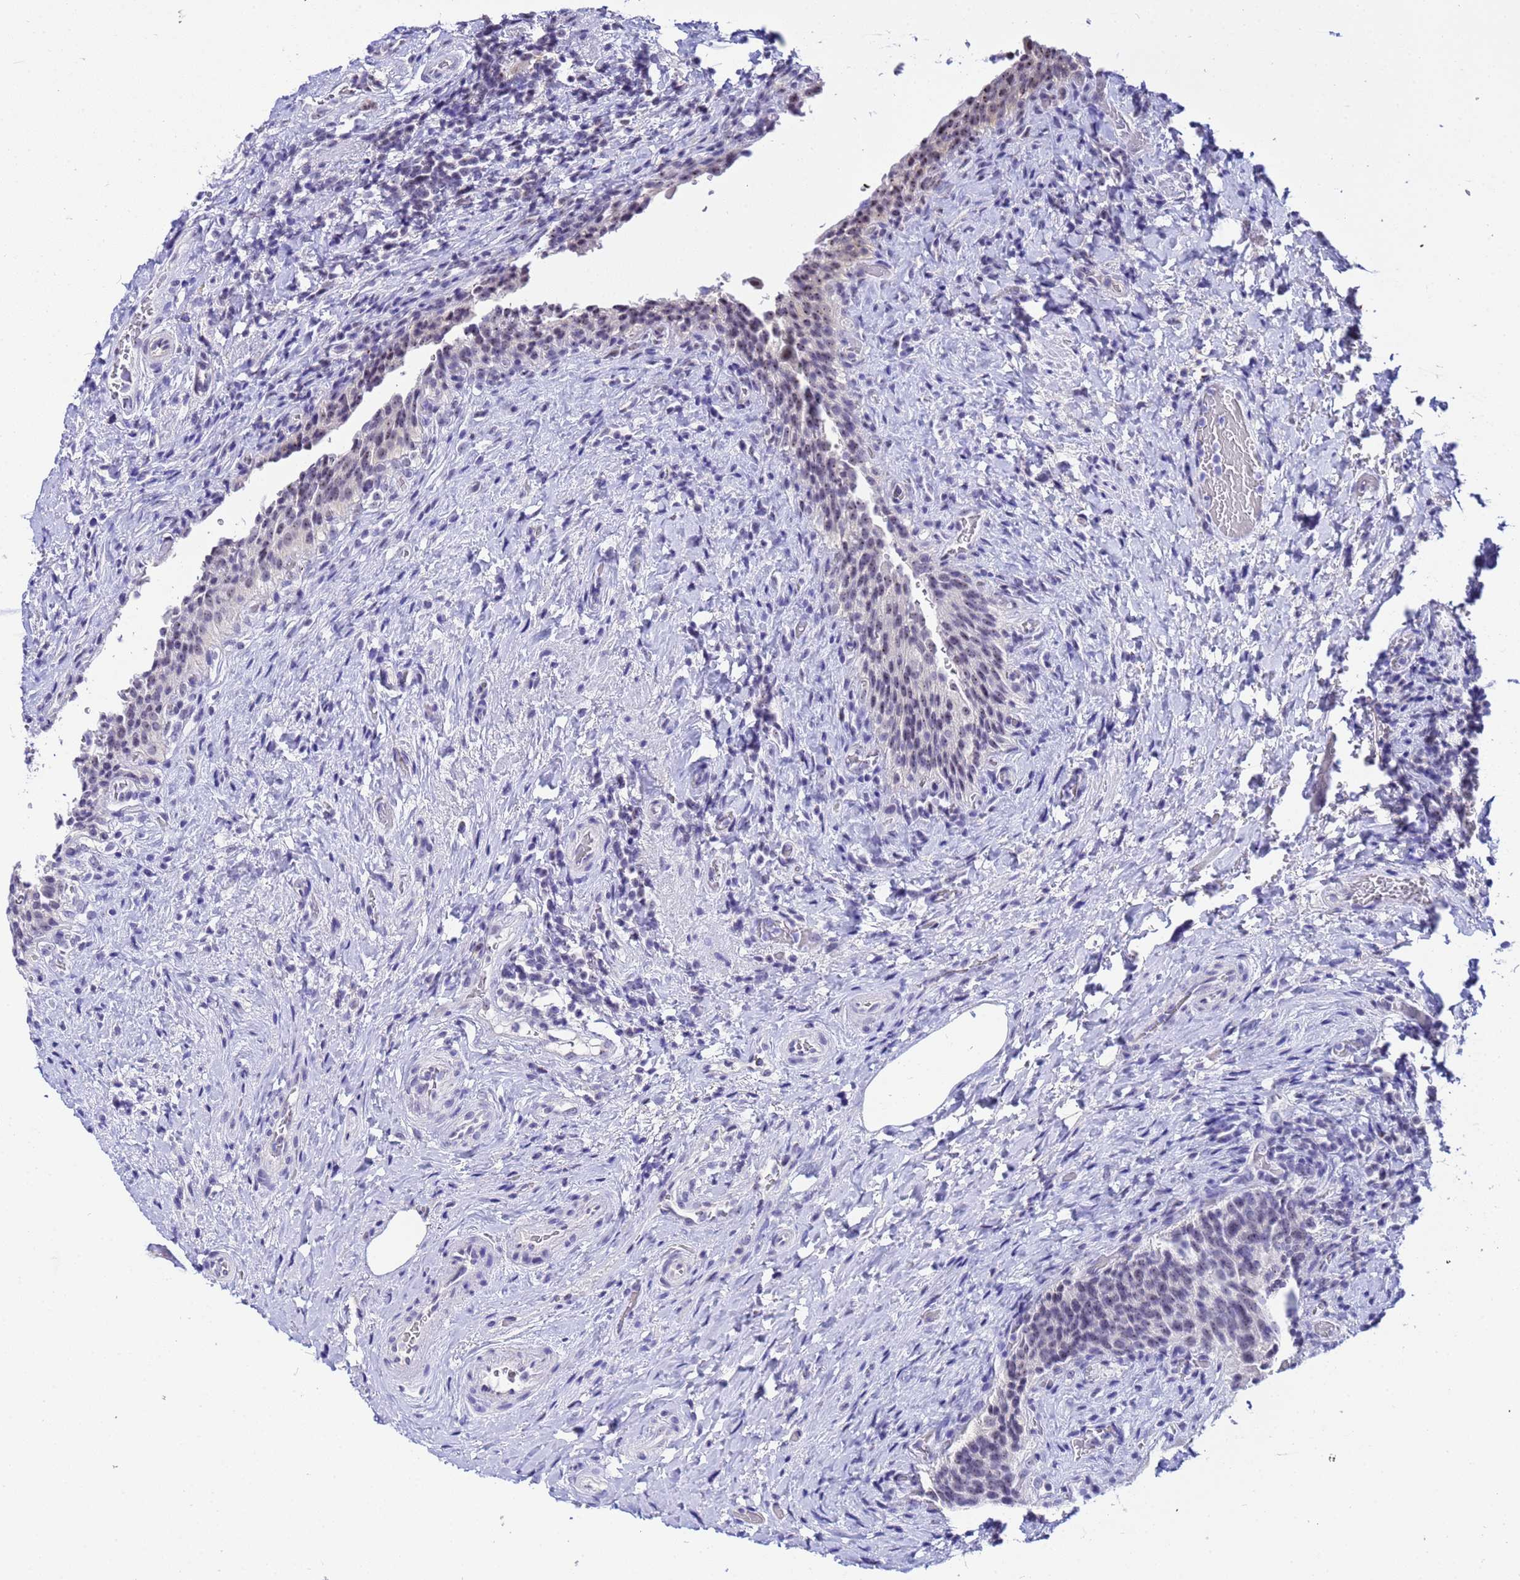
{"staining": {"intensity": "moderate", "quantity": "<25%", "location": "nuclear"}, "tissue": "urinary bladder", "cell_type": "Urothelial cells", "image_type": "normal", "snomed": [{"axis": "morphology", "description": "Normal tissue, NOS"}, {"axis": "morphology", "description": "Inflammation, NOS"}, {"axis": "topography", "description": "Urinary bladder"}], "caption": "DAB immunohistochemical staining of benign human urinary bladder displays moderate nuclear protein positivity in approximately <25% of urothelial cells.", "gene": "ACTL6B", "patient": {"sex": "male", "age": 64}}